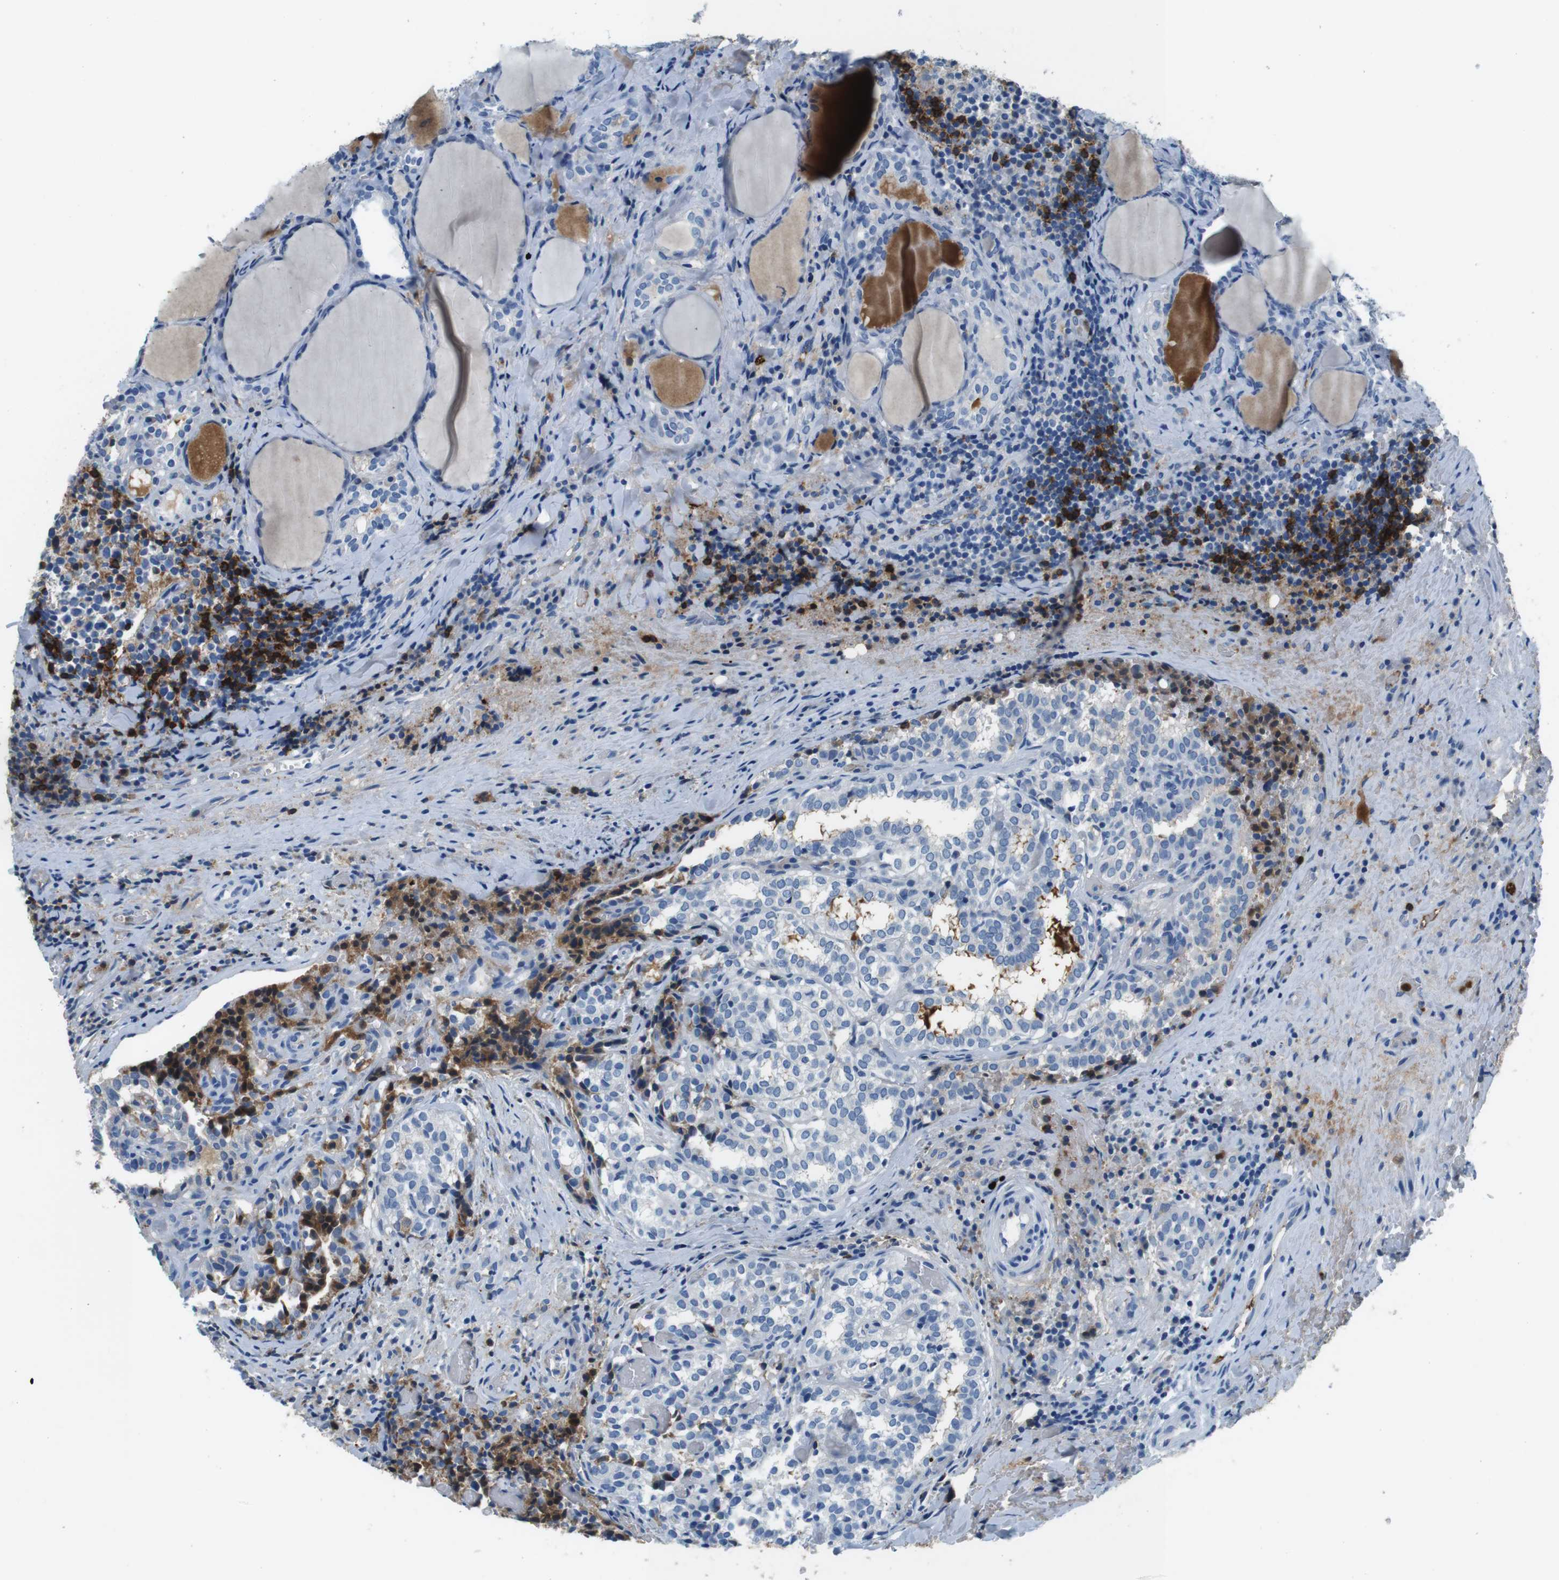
{"staining": {"intensity": "negative", "quantity": "none", "location": "none"}, "tissue": "thyroid cancer", "cell_type": "Tumor cells", "image_type": "cancer", "snomed": [{"axis": "morphology", "description": "Normal tissue, NOS"}, {"axis": "morphology", "description": "Papillary adenocarcinoma, NOS"}, {"axis": "topography", "description": "Thyroid gland"}], "caption": "A high-resolution histopathology image shows immunohistochemistry (IHC) staining of thyroid cancer, which displays no significant positivity in tumor cells. Nuclei are stained in blue.", "gene": "IGHD", "patient": {"sex": "female", "age": 30}}